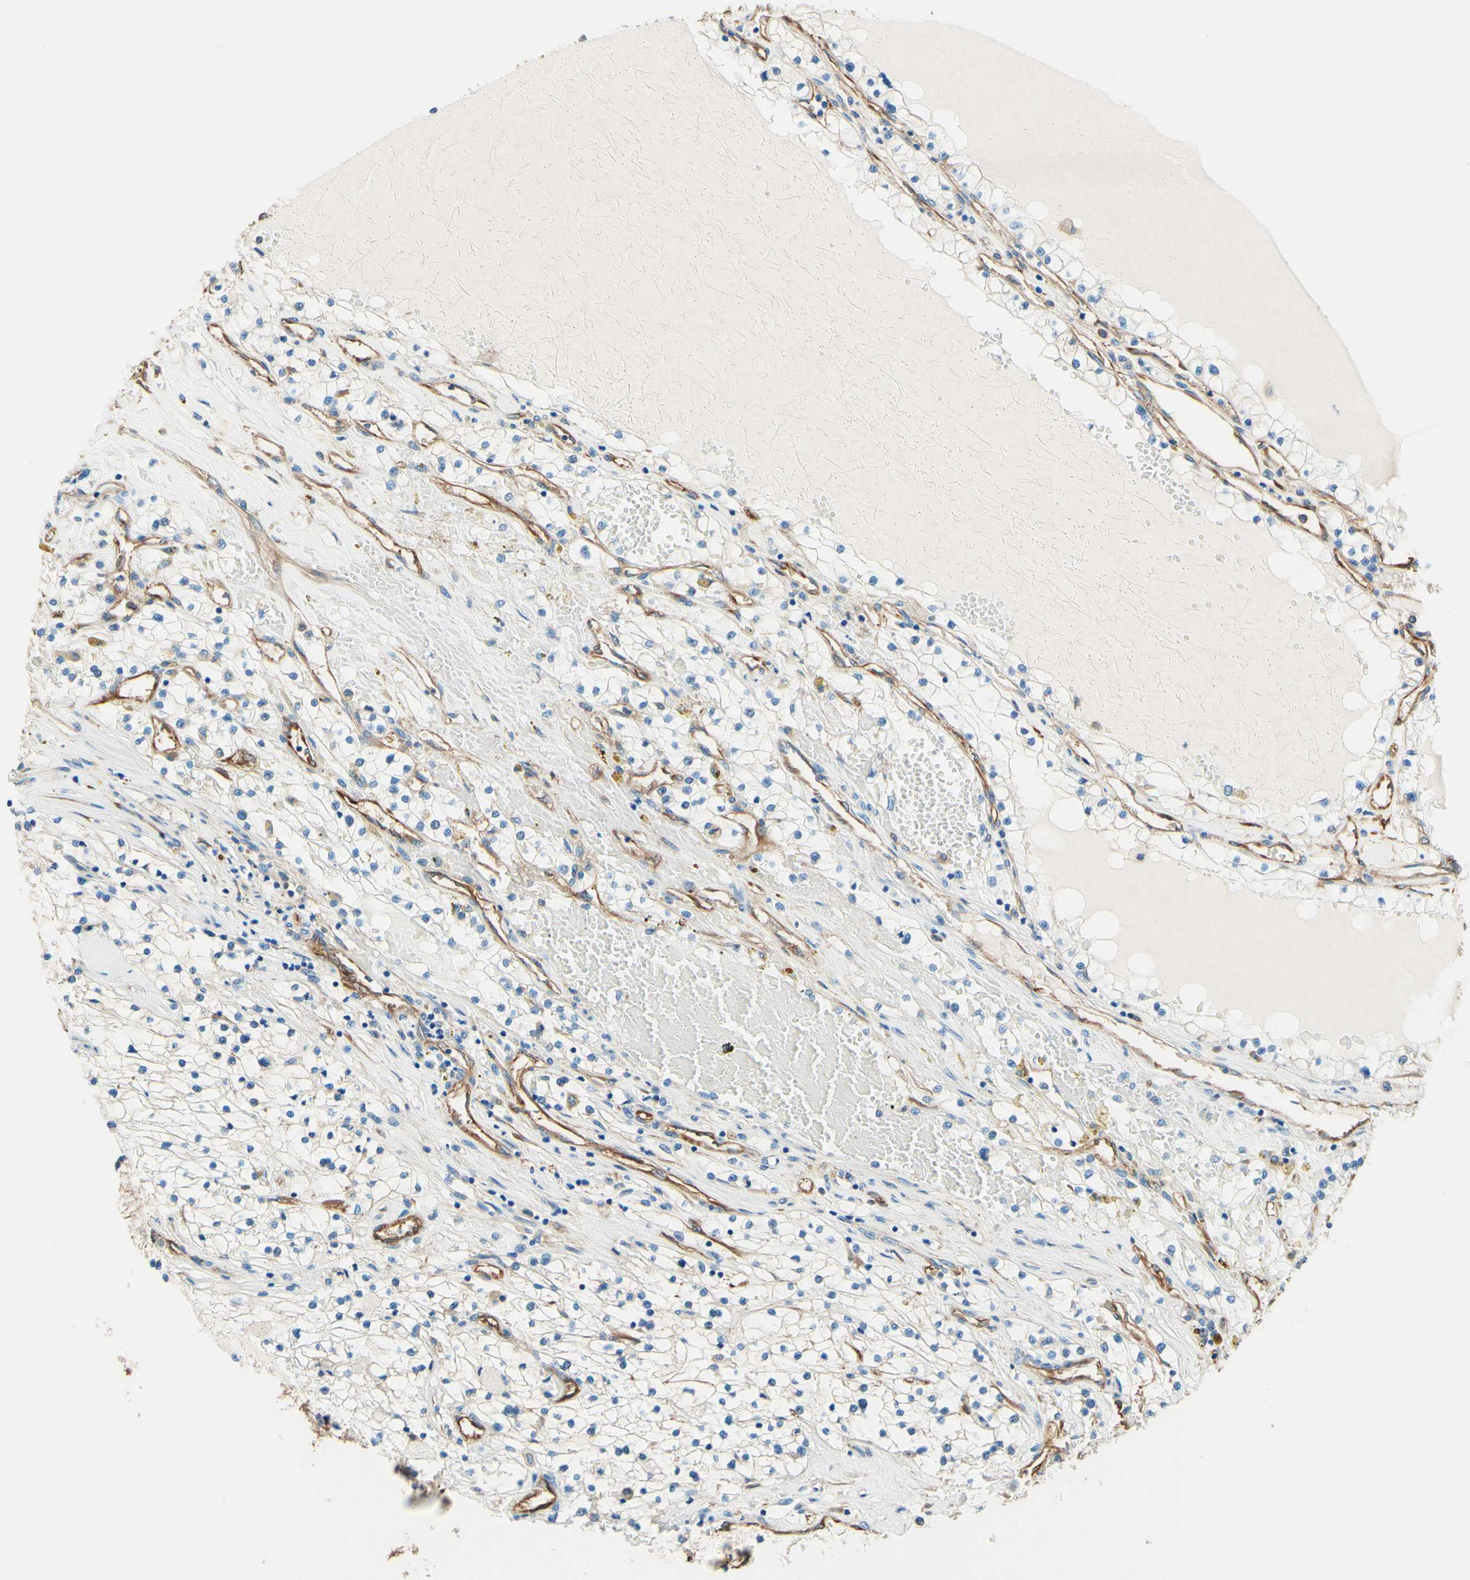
{"staining": {"intensity": "negative", "quantity": "none", "location": "none"}, "tissue": "renal cancer", "cell_type": "Tumor cells", "image_type": "cancer", "snomed": [{"axis": "morphology", "description": "Adenocarcinoma, NOS"}, {"axis": "topography", "description": "Kidney"}], "caption": "This micrograph is of renal cancer (adenocarcinoma) stained with immunohistochemistry to label a protein in brown with the nuclei are counter-stained blue. There is no positivity in tumor cells.", "gene": "DPYSL3", "patient": {"sex": "male", "age": 68}}